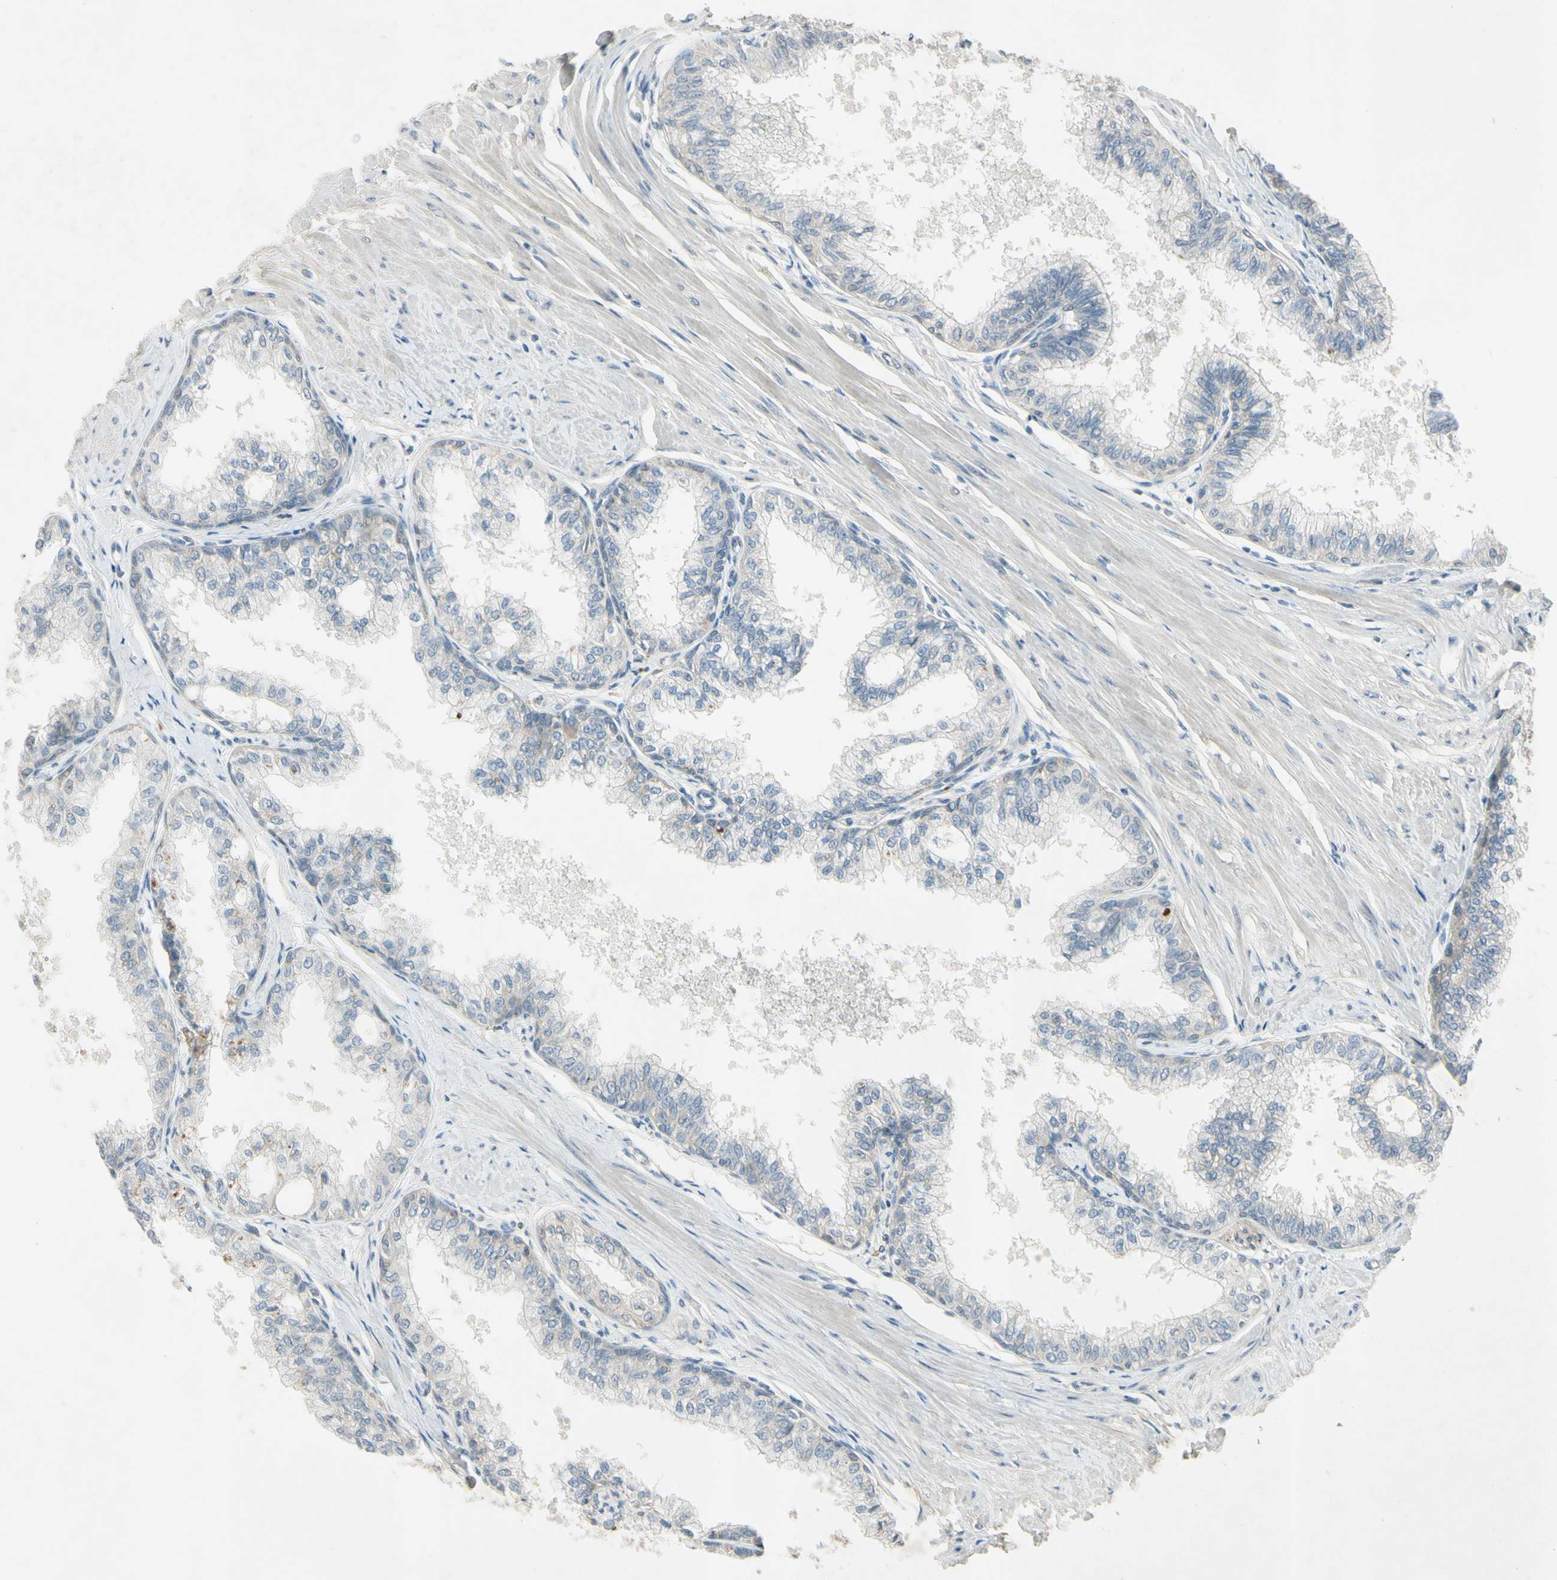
{"staining": {"intensity": "negative", "quantity": "none", "location": "none"}, "tissue": "prostate", "cell_type": "Glandular cells", "image_type": "normal", "snomed": [{"axis": "morphology", "description": "Normal tissue, NOS"}, {"axis": "topography", "description": "Prostate"}, {"axis": "topography", "description": "Seminal veicle"}], "caption": "Immunohistochemical staining of normal prostate reveals no significant staining in glandular cells.", "gene": "AATK", "patient": {"sex": "male", "age": 60}}